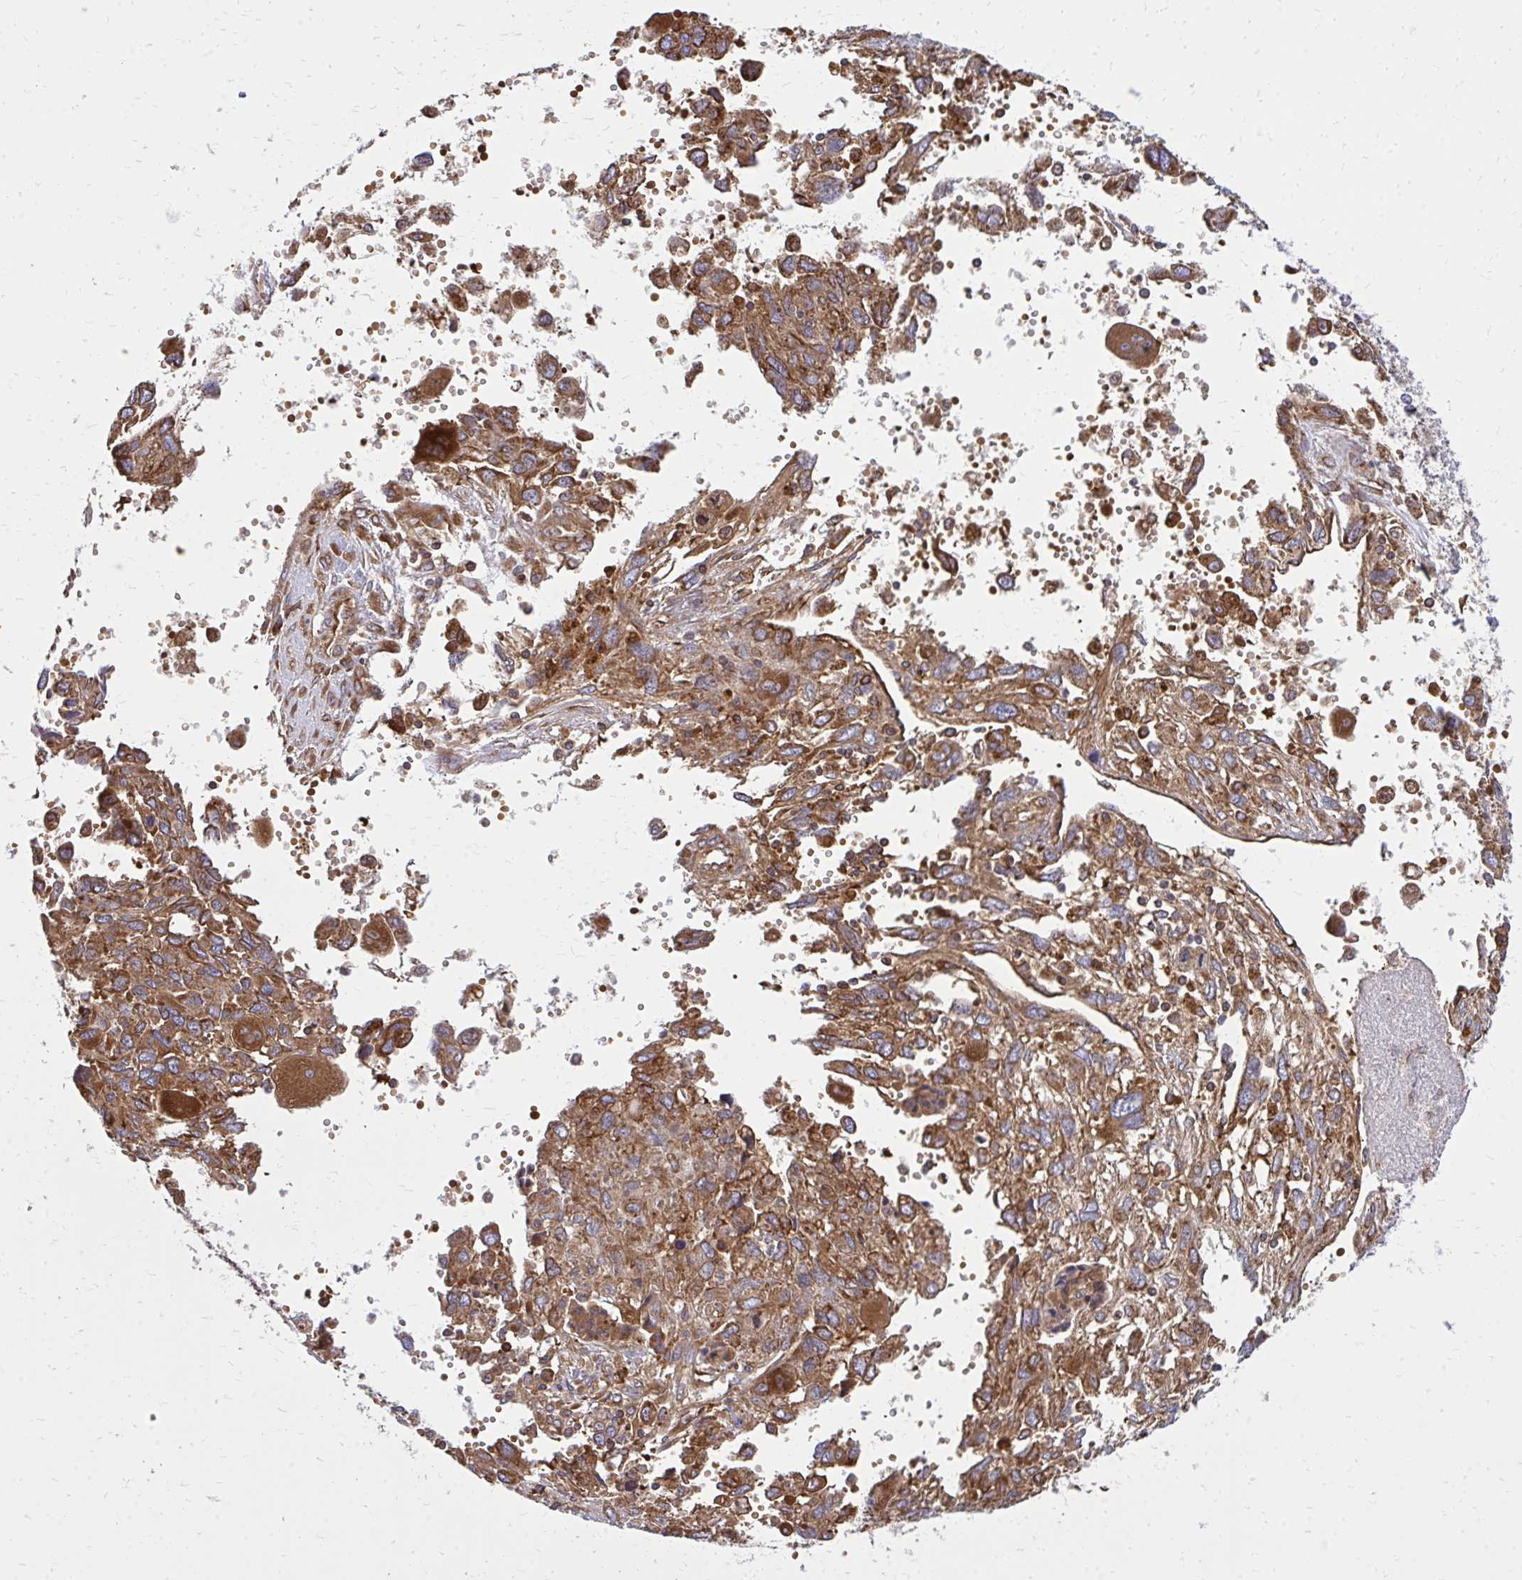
{"staining": {"intensity": "strong", "quantity": ">75%", "location": "cytoplasmic/membranous"}, "tissue": "pancreatic cancer", "cell_type": "Tumor cells", "image_type": "cancer", "snomed": [{"axis": "morphology", "description": "Adenocarcinoma, NOS"}, {"axis": "topography", "description": "Pancreas"}], "caption": "Tumor cells display strong cytoplasmic/membranous staining in about >75% of cells in pancreatic cancer (adenocarcinoma). (Brightfield microscopy of DAB IHC at high magnification).", "gene": "PDK4", "patient": {"sex": "female", "age": 47}}